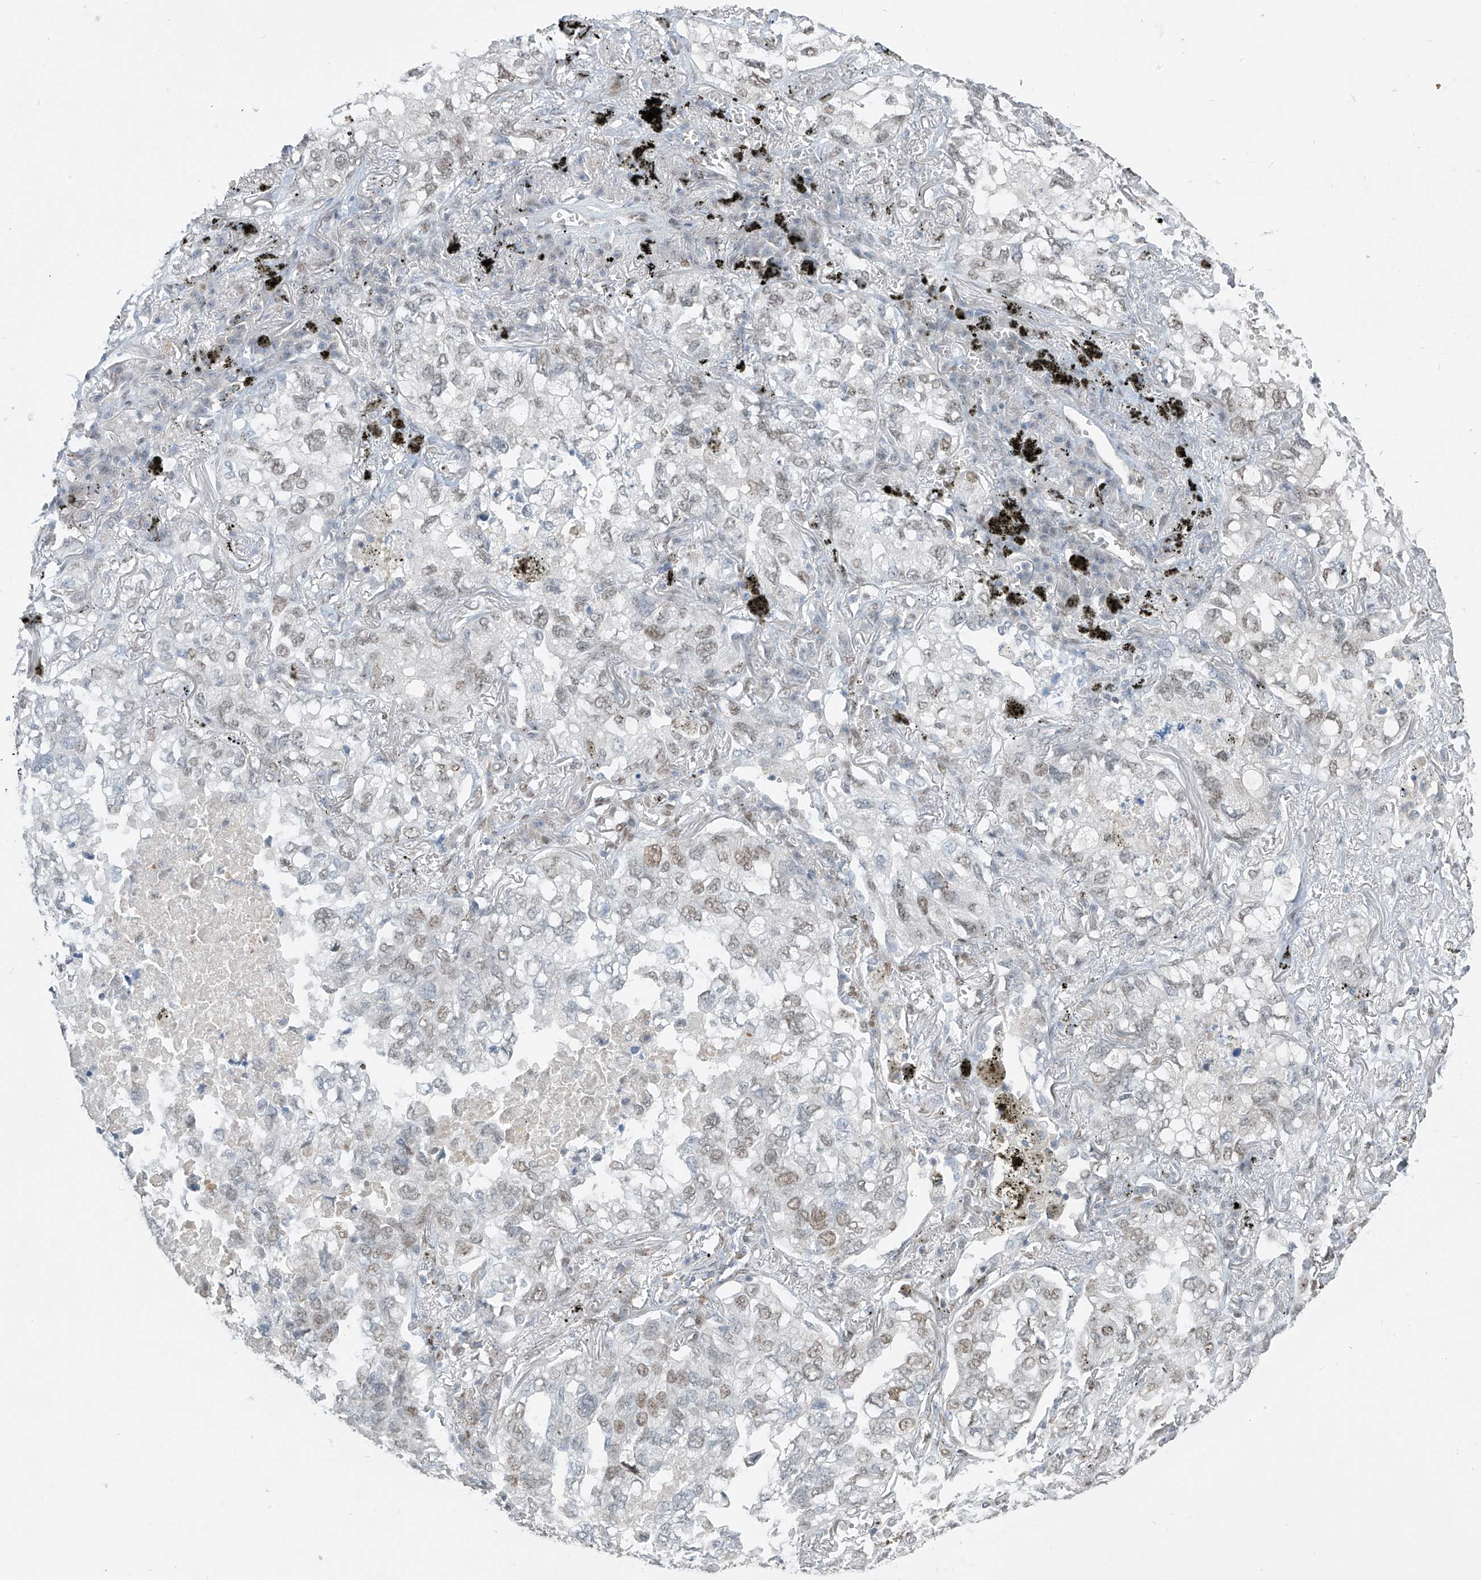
{"staining": {"intensity": "weak", "quantity": "25%-75%", "location": "nuclear"}, "tissue": "lung cancer", "cell_type": "Tumor cells", "image_type": "cancer", "snomed": [{"axis": "morphology", "description": "Adenocarcinoma, NOS"}, {"axis": "topography", "description": "Lung"}], "caption": "Lung adenocarcinoma stained with a protein marker shows weak staining in tumor cells.", "gene": "MCM9", "patient": {"sex": "male", "age": 65}}